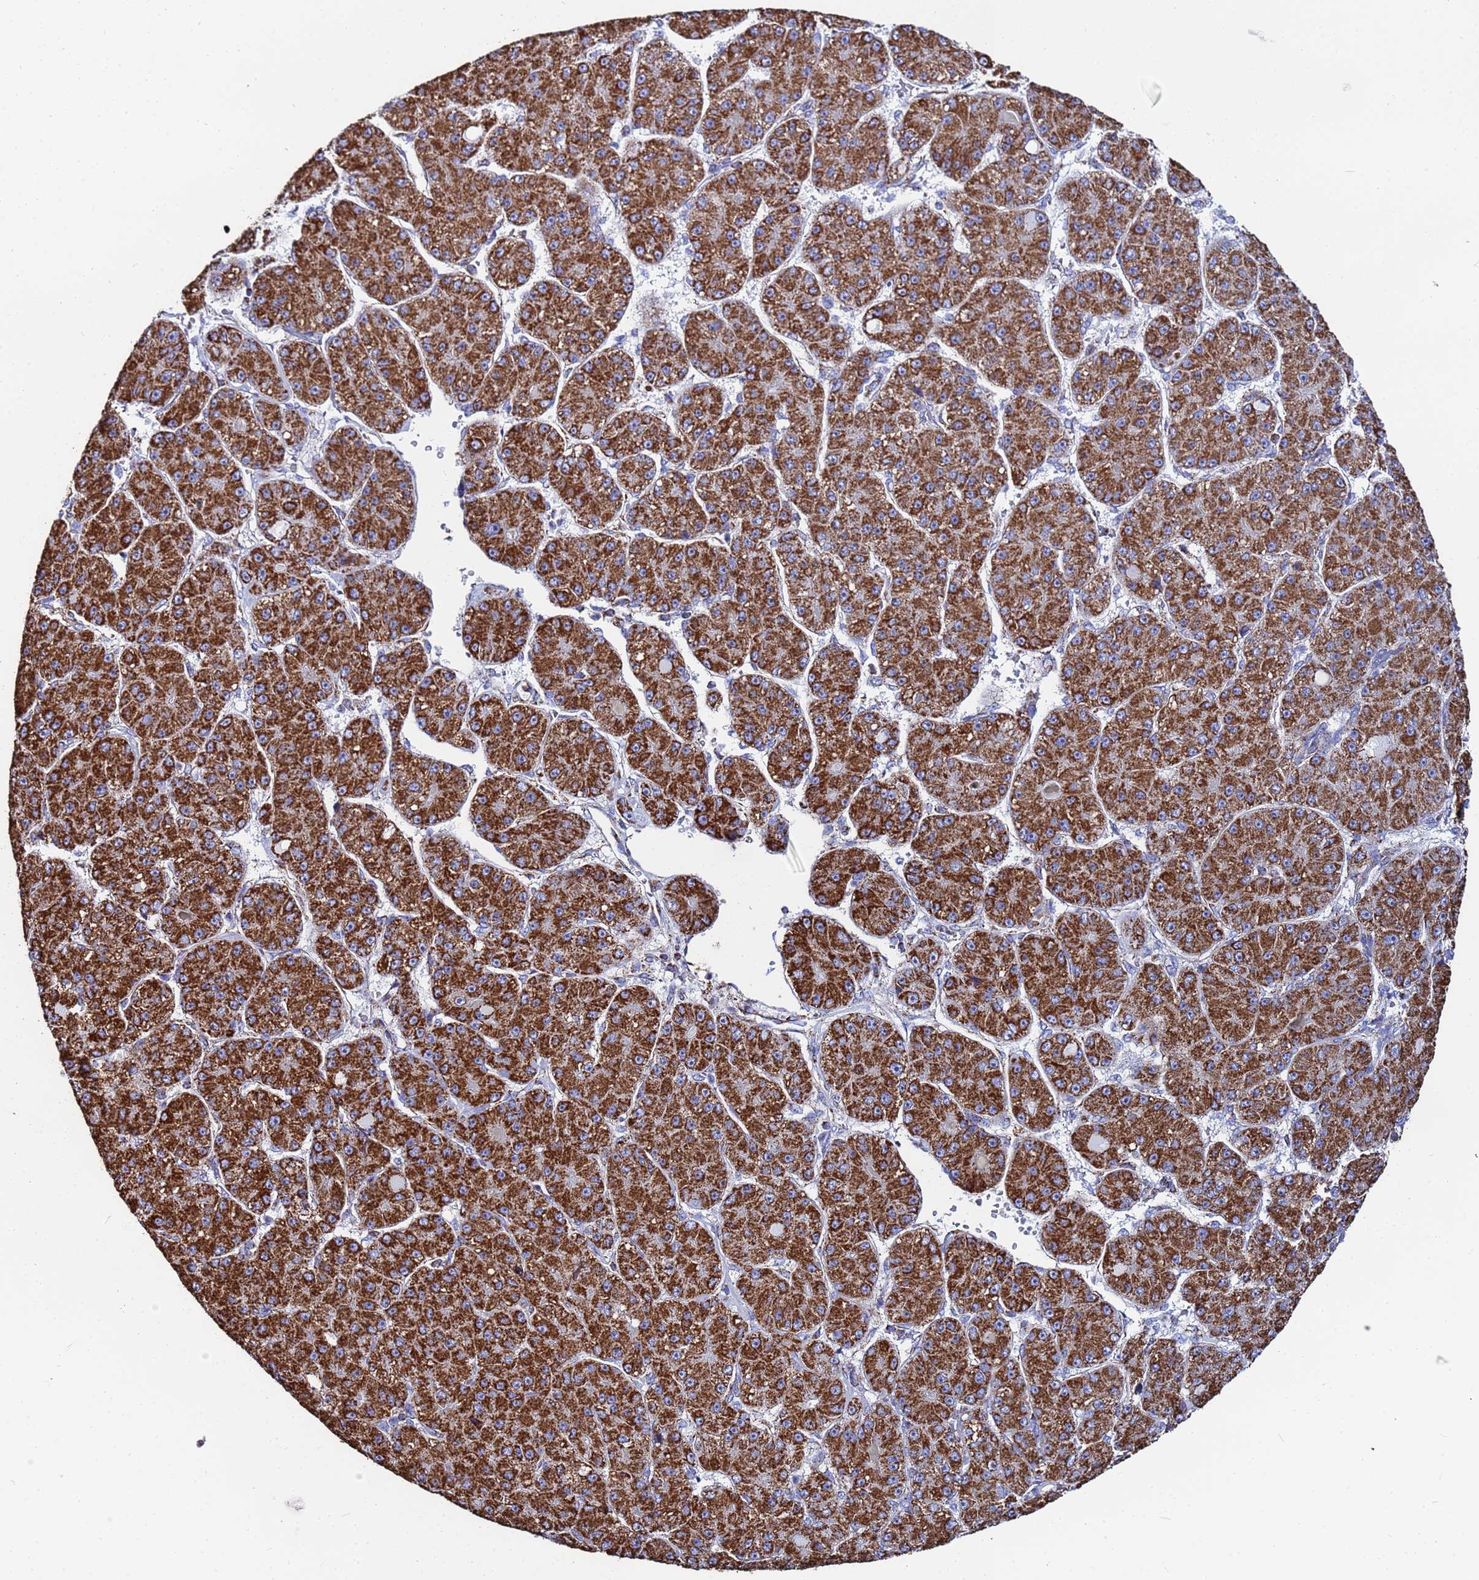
{"staining": {"intensity": "strong", "quantity": ">75%", "location": "cytoplasmic/membranous"}, "tissue": "liver cancer", "cell_type": "Tumor cells", "image_type": "cancer", "snomed": [{"axis": "morphology", "description": "Carcinoma, Hepatocellular, NOS"}, {"axis": "topography", "description": "Liver"}], "caption": "DAB immunohistochemical staining of liver cancer demonstrates strong cytoplasmic/membranous protein positivity in approximately >75% of tumor cells.", "gene": "GLUD1", "patient": {"sex": "male", "age": 67}}